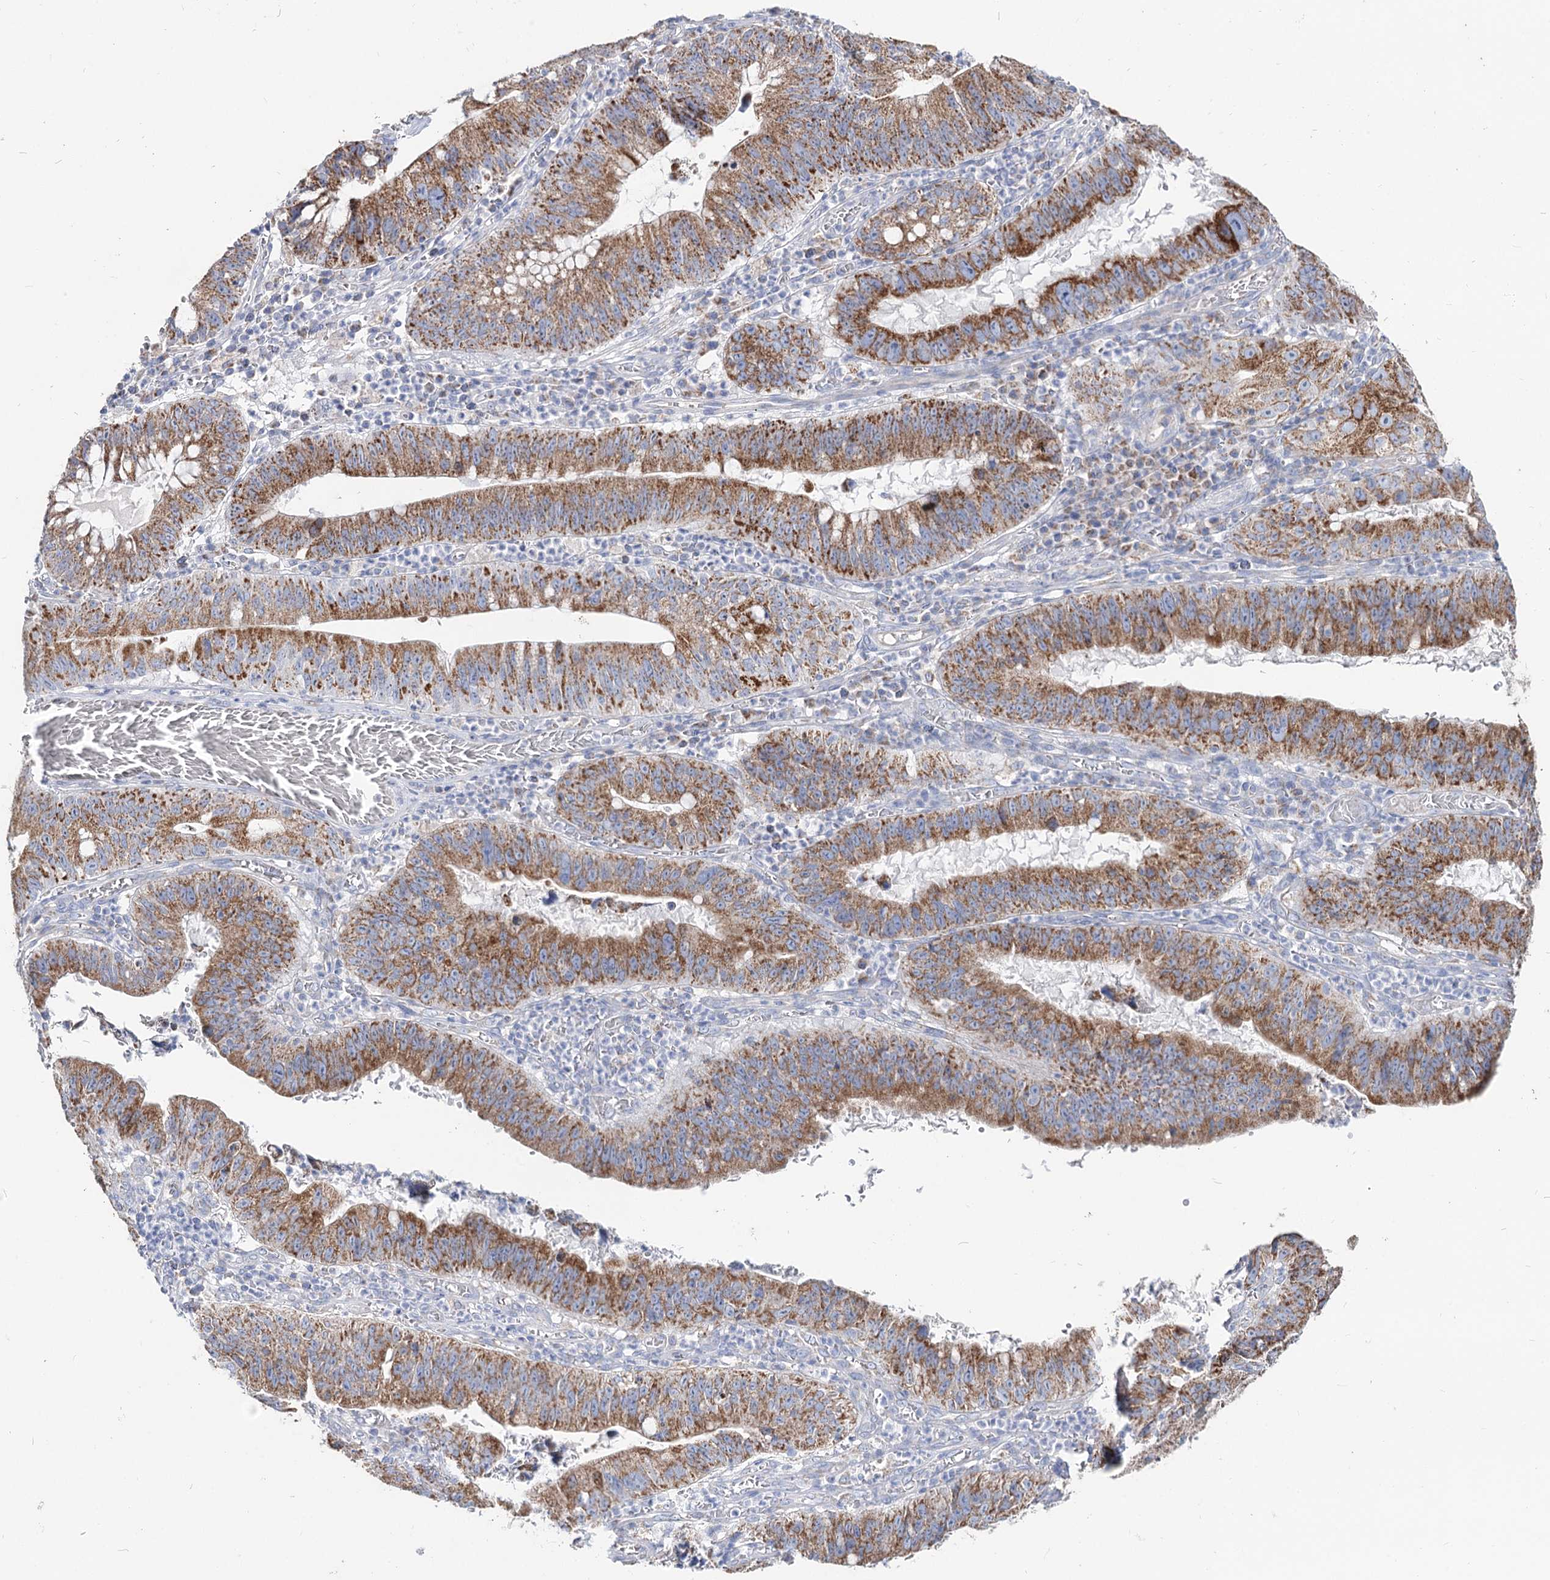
{"staining": {"intensity": "strong", "quantity": ">75%", "location": "cytoplasmic/membranous"}, "tissue": "stomach cancer", "cell_type": "Tumor cells", "image_type": "cancer", "snomed": [{"axis": "morphology", "description": "Adenocarcinoma, NOS"}, {"axis": "topography", "description": "Stomach"}], "caption": "There is high levels of strong cytoplasmic/membranous expression in tumor cells of adenocarcinoma (stomach), as demonstrated by immunohistochemical staining (brown color).", "gene": "MCCC2", "patient": {"sex": "male", "age": 59}}